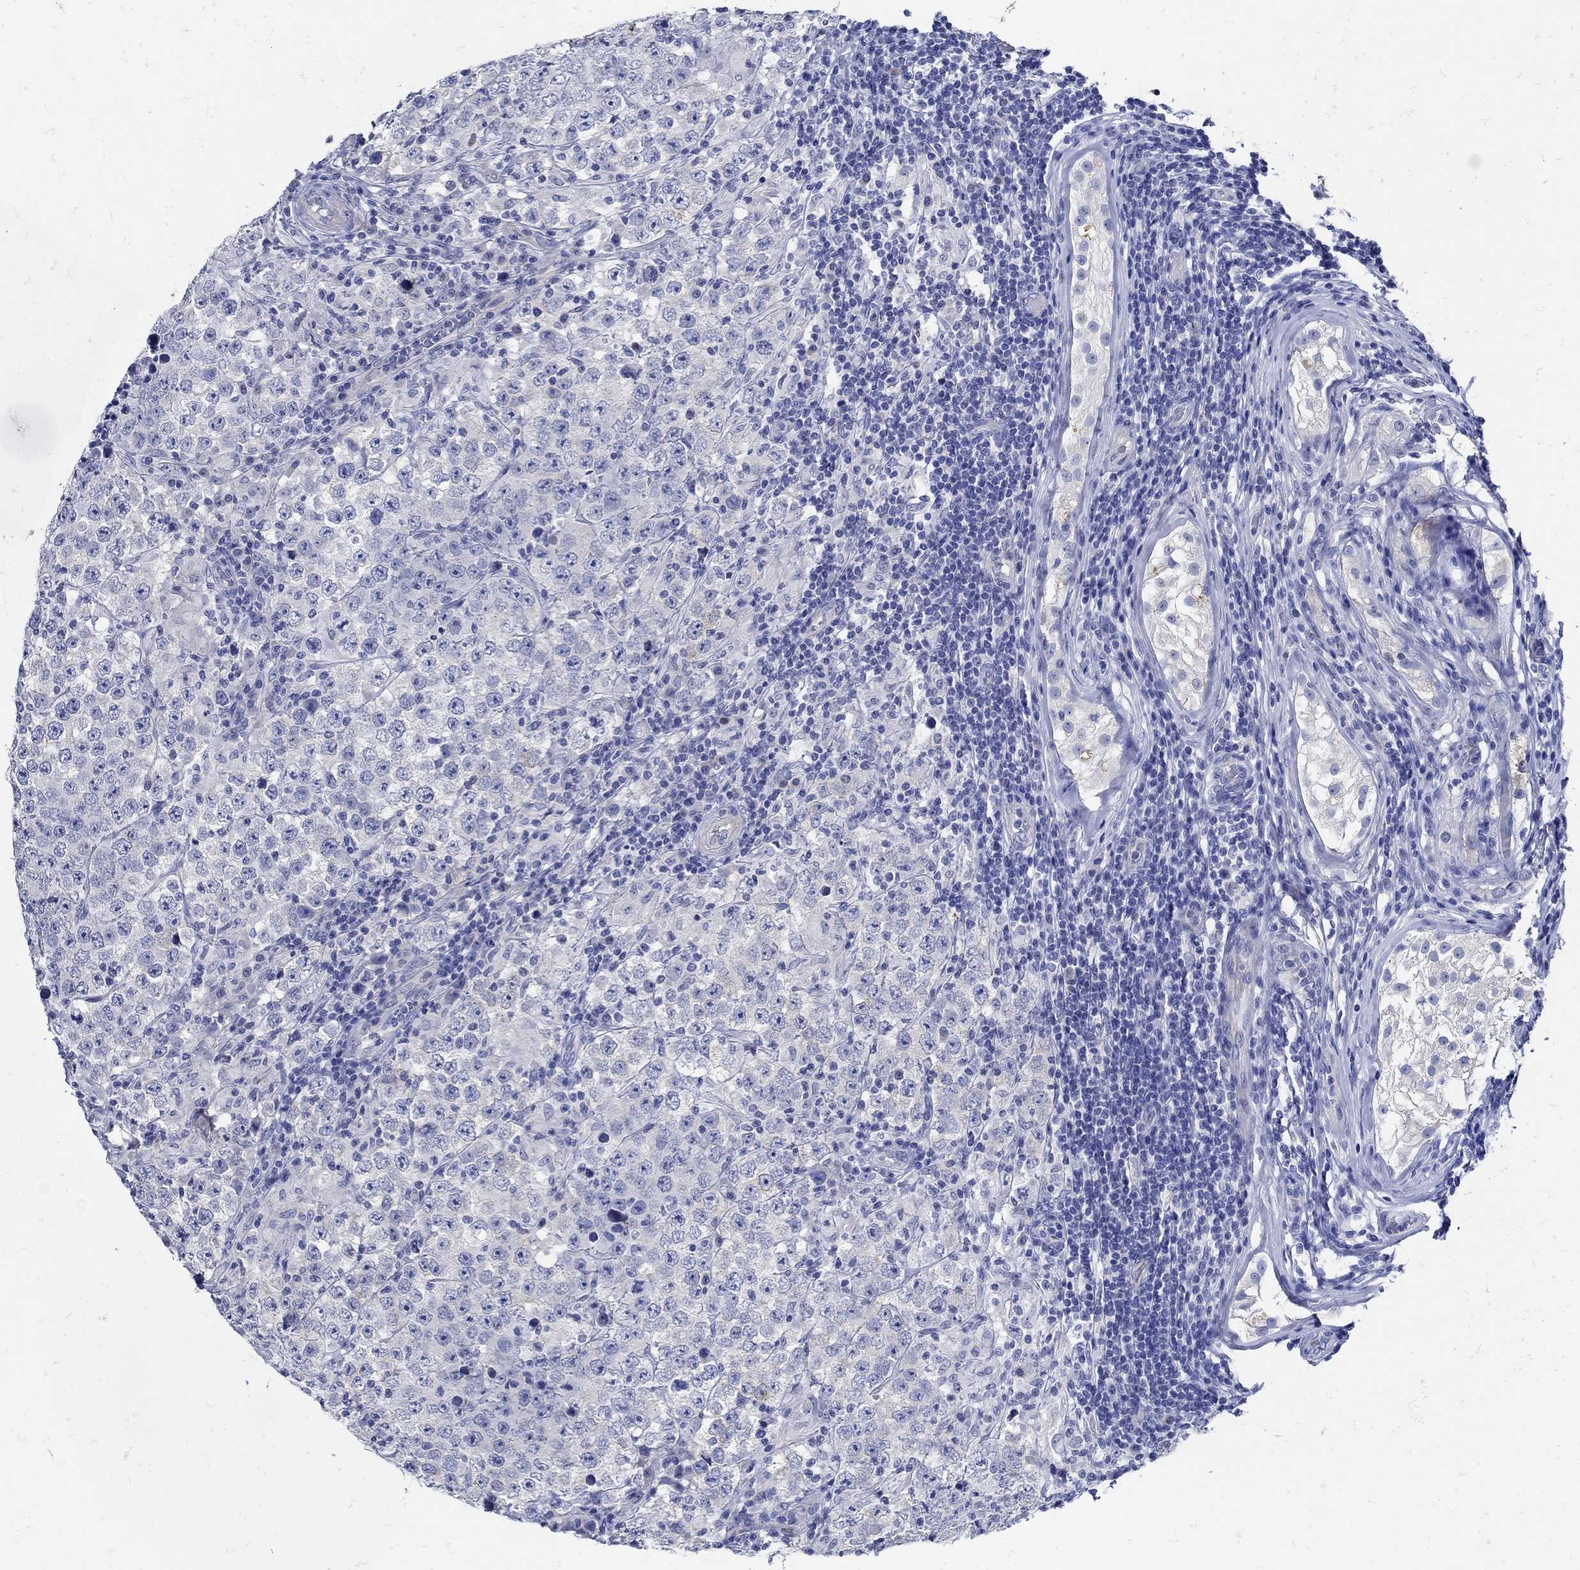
{"staining": {"intensity": "negative", "quantity": "none", "location": "none"}, "tissue": "testis cancer", "cell_type": "Tumor cells", "image_type": "cancer", "snomed": [{"axis": "morphology", "description": "Seminoma, NOS"}, {"axis": "morphology", "description": "Carcinoma, Embryonal, NOS"}, {"axis": "topography", "description": "Testis"}], "caption": "Immunohistochemistry histopathology image of neoplastic tissue: human testis cancer stained with DAB exhibits no significant protein staining in tumor cells.", "gene": "NOS1", "patient": {"sex": "male", "age": 41}}